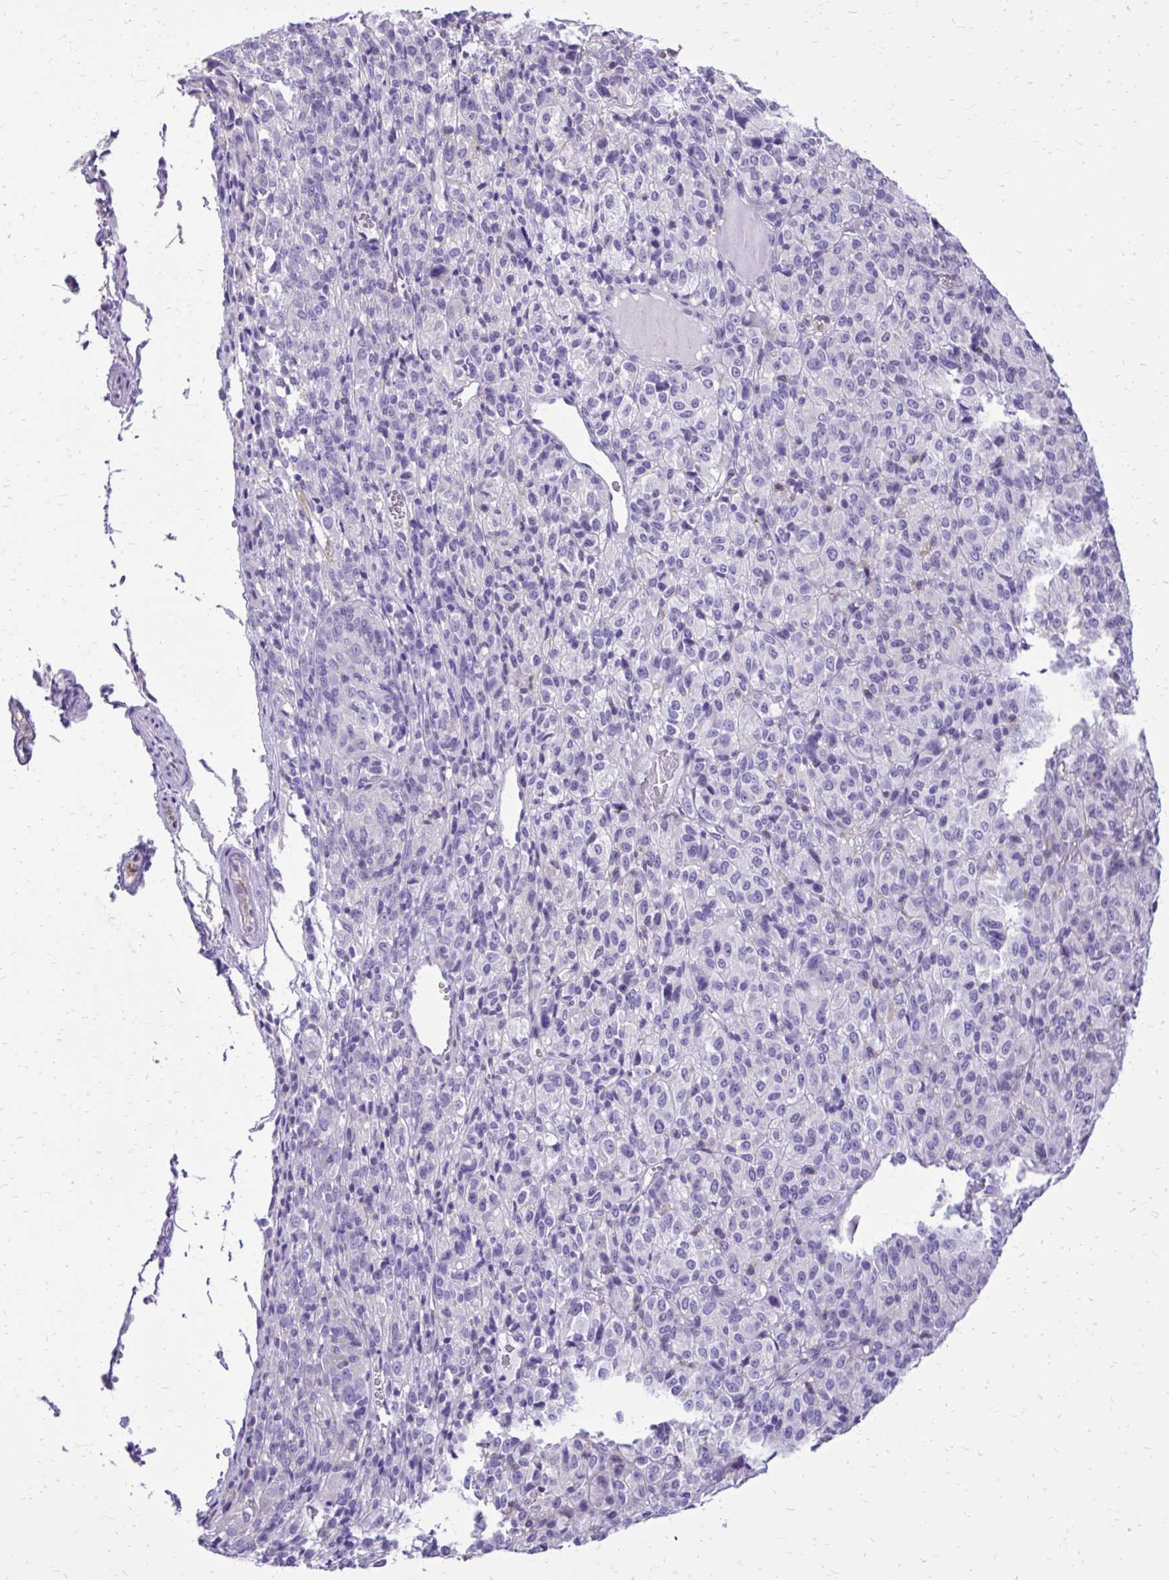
{"staining": {"intensity": "negative", "quantity": "none", "location": "none"}, "tissue": "melanoma", "cell_type": "Tumor cells", "image_type": "cancer", "snomed": [{"axis": "morphology", "description": "Malignant melanoma, Metastatic site"}, {"axis": "topography", "description": "Brain"}], "caption": "Immunohistochemical staining of human melanoma displays no significant expression in tumor cells.", "gene": "CAT", "patient": {"sex": "female", "age": 56}}